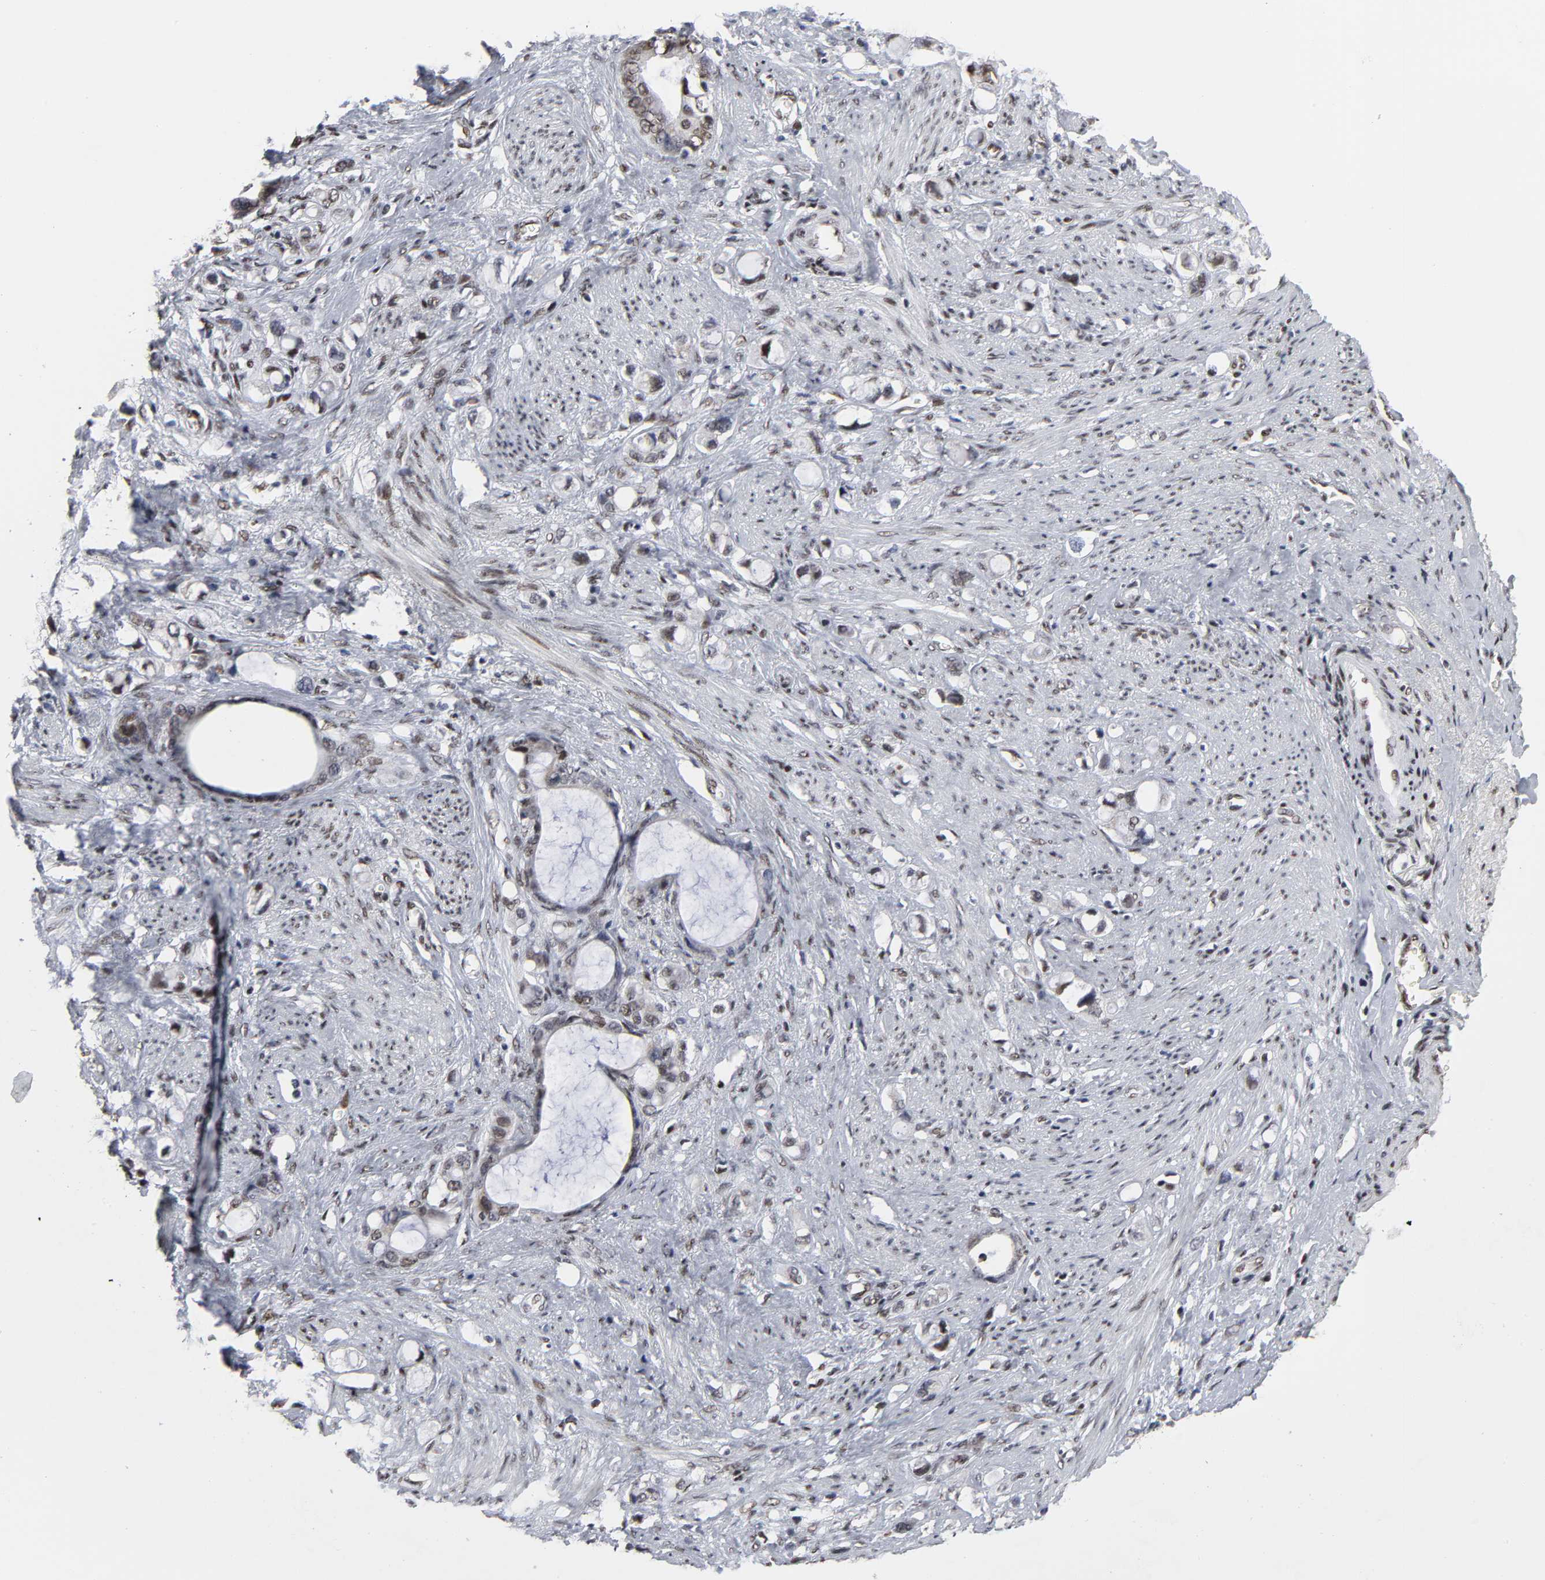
{"staining": {"intensity": "weak", "quantity": ">75%", "location": "nuclear"}, "tissue": "stomach cancer", "cell_type": "Tumor cells", "image_type": "cancer", "snomed": [{"axis": "morphology", "description": "Adenocarcinoma, NOS"}, {"axis": "topography", "description": "Stomach"}], "caption": "Human stomach adenocarcinoma stained for a protein (brown) reveals weak nuclear positive positivity in about >75% of tumor cells.", "gene": "CREBBP", "patient": {"sex": "female", "age": 75}}